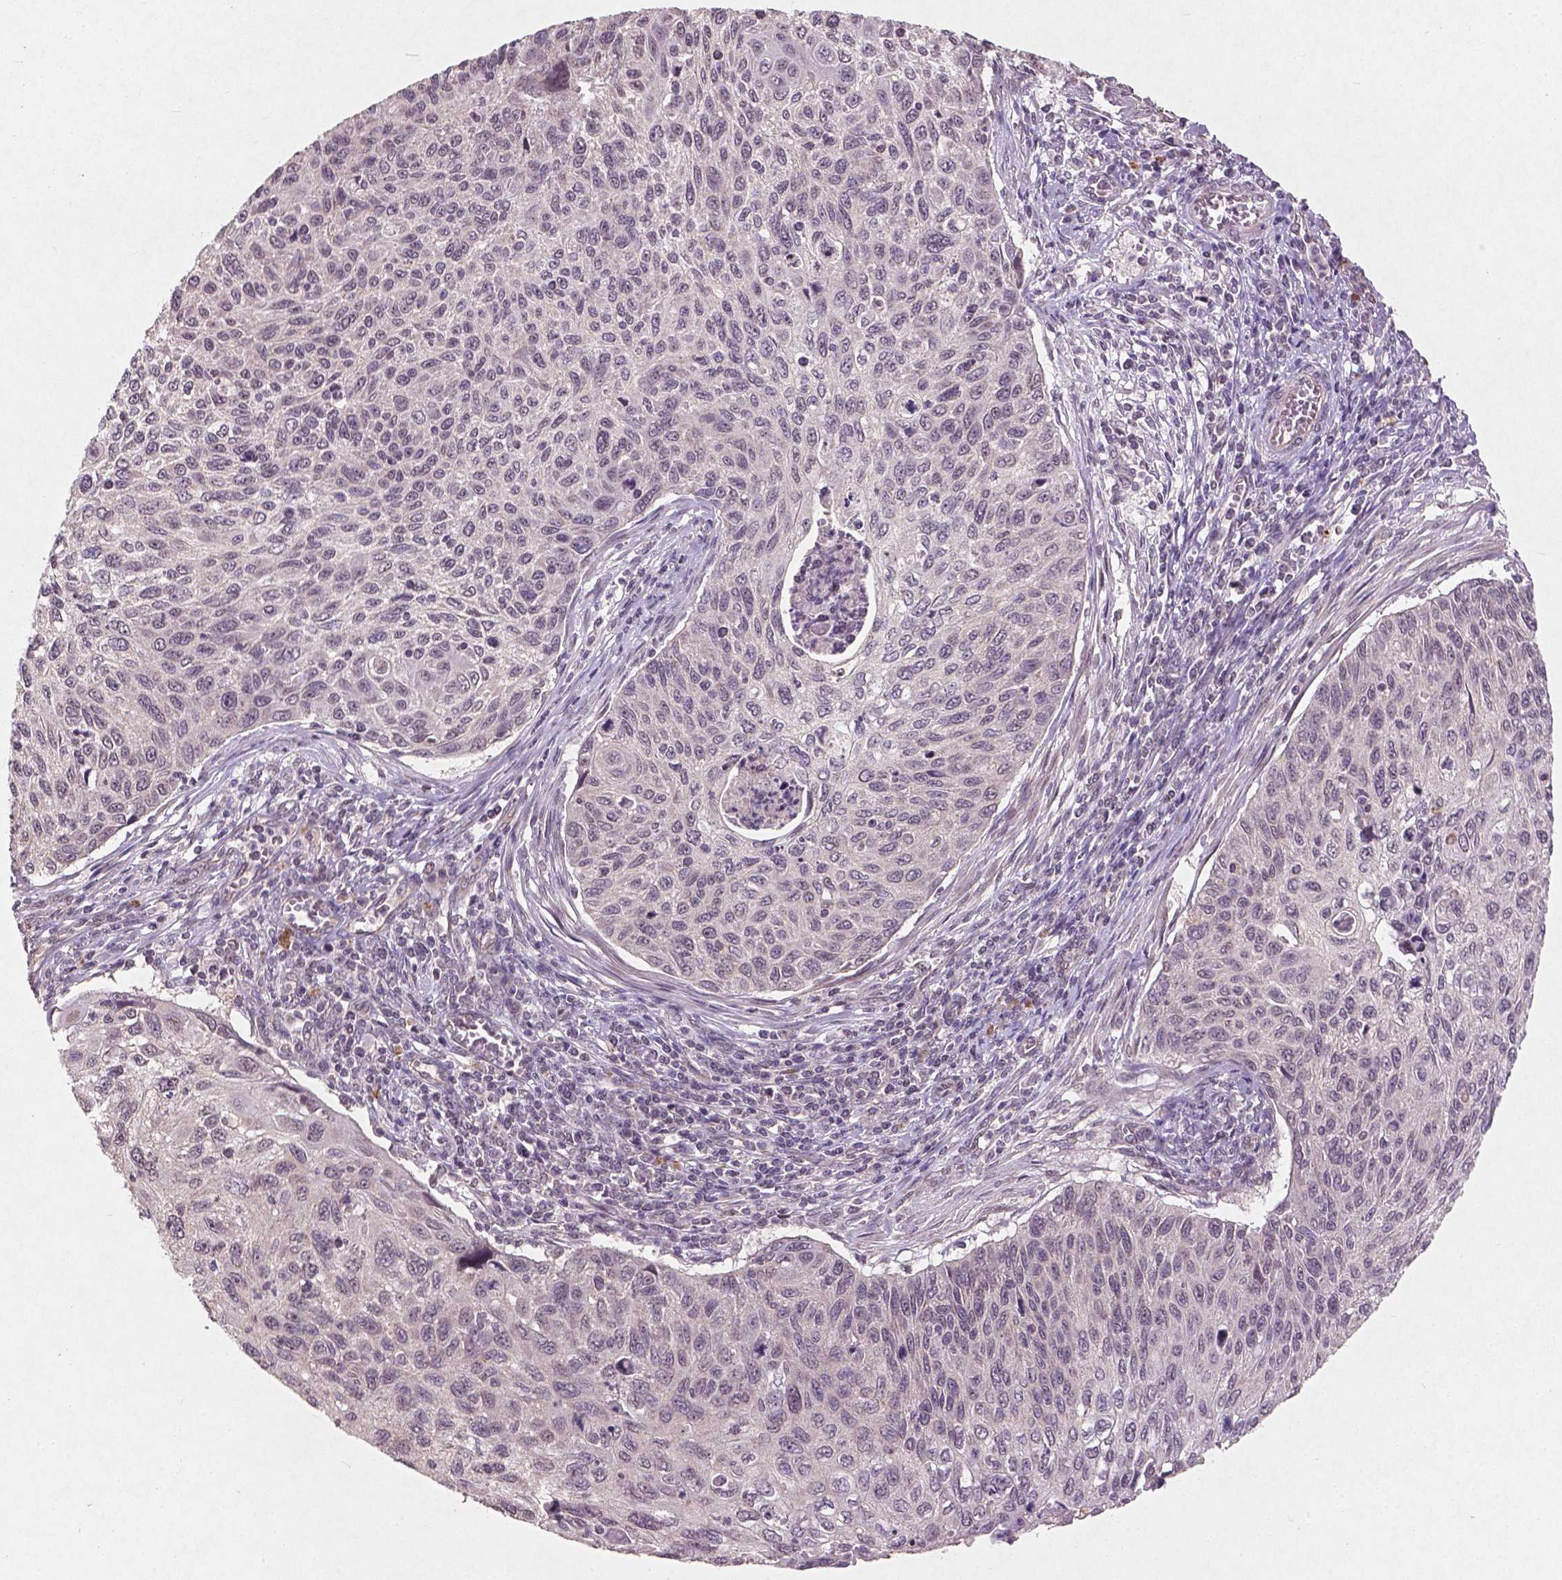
{"staining": {"intensity": "negative", "quantity": "none", "location": "none"}, "tissue": "cervical cancer", "cell_type": "Tumor cells", "image_type": "cancer", "snomed": [{"axis": "morphology", "description": "Squamous cell carcinoma, NOS"}, {"axis": "topography", "description": "Cervix"}], "caption": "Image shows no protein staining in tumor cells of squamous cell carcinoma (cervical) tissue.", "gene": "SMAD2", "patient": {"sex": "female", "age": 70}}